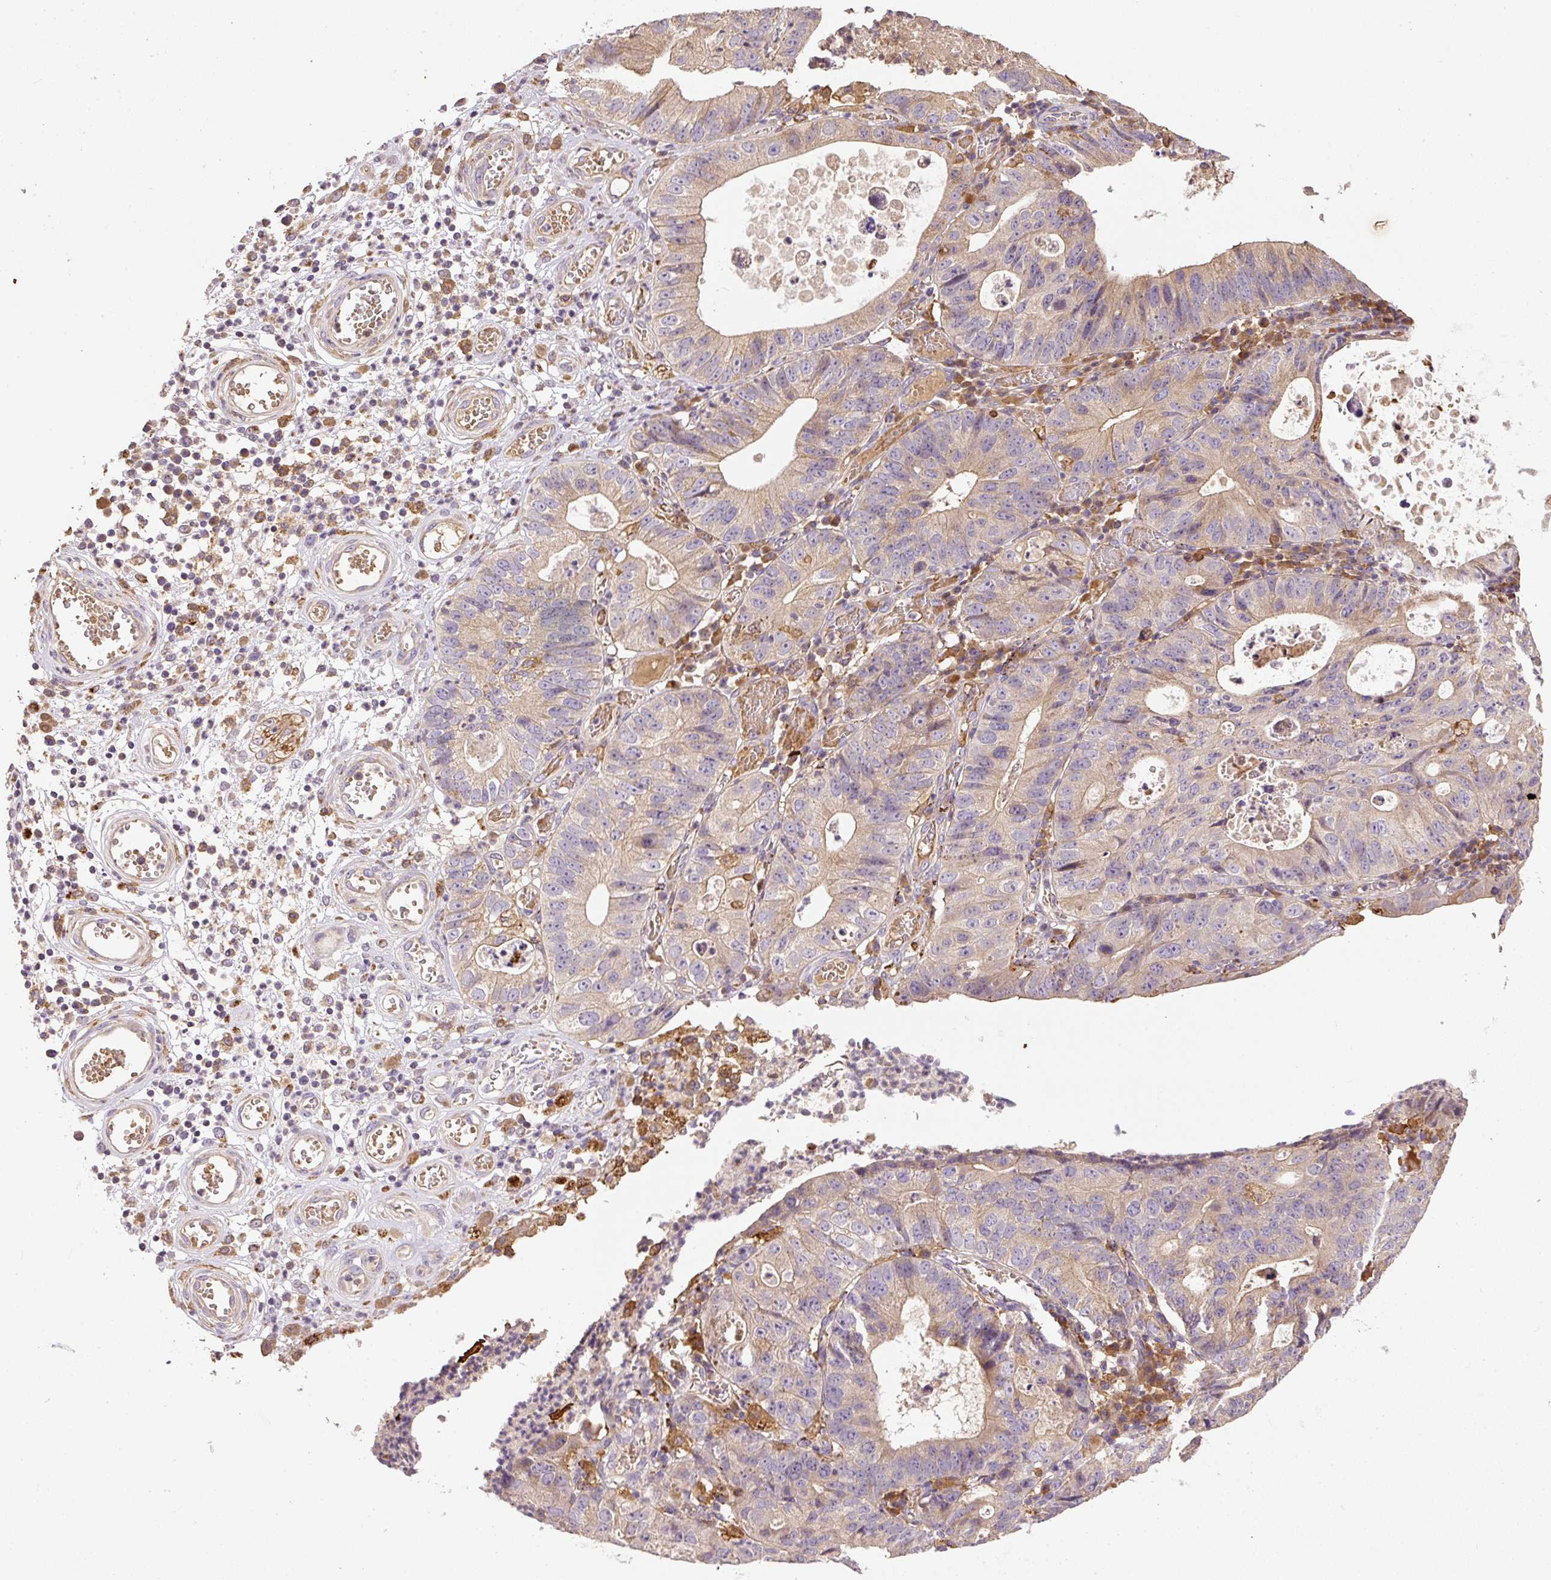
{"staining": {"intensity": "moderate", "quantity": "<25%", "location": "cytoplasmic/membranous"}, "tissue": "stomach cancer", "cell_type": "Tumor cells", "image_type": "cancer", "snomed": [{"axis": "morphology", "description": "Adenocarcinoma, NOS"}, {"axis": "topography", "description": "Stomach"}], "caption": "This histopathology image displays stomach cancer (adenocarcinoma) stained with IHC to label a protein in brown. The cytoplasmic/membranous of tumor cells show moderate positivity for the protein. Nuclei are counter-stained blue.", "gene": "DAPK1", "patient": {"sex": "male", "age": 59}}